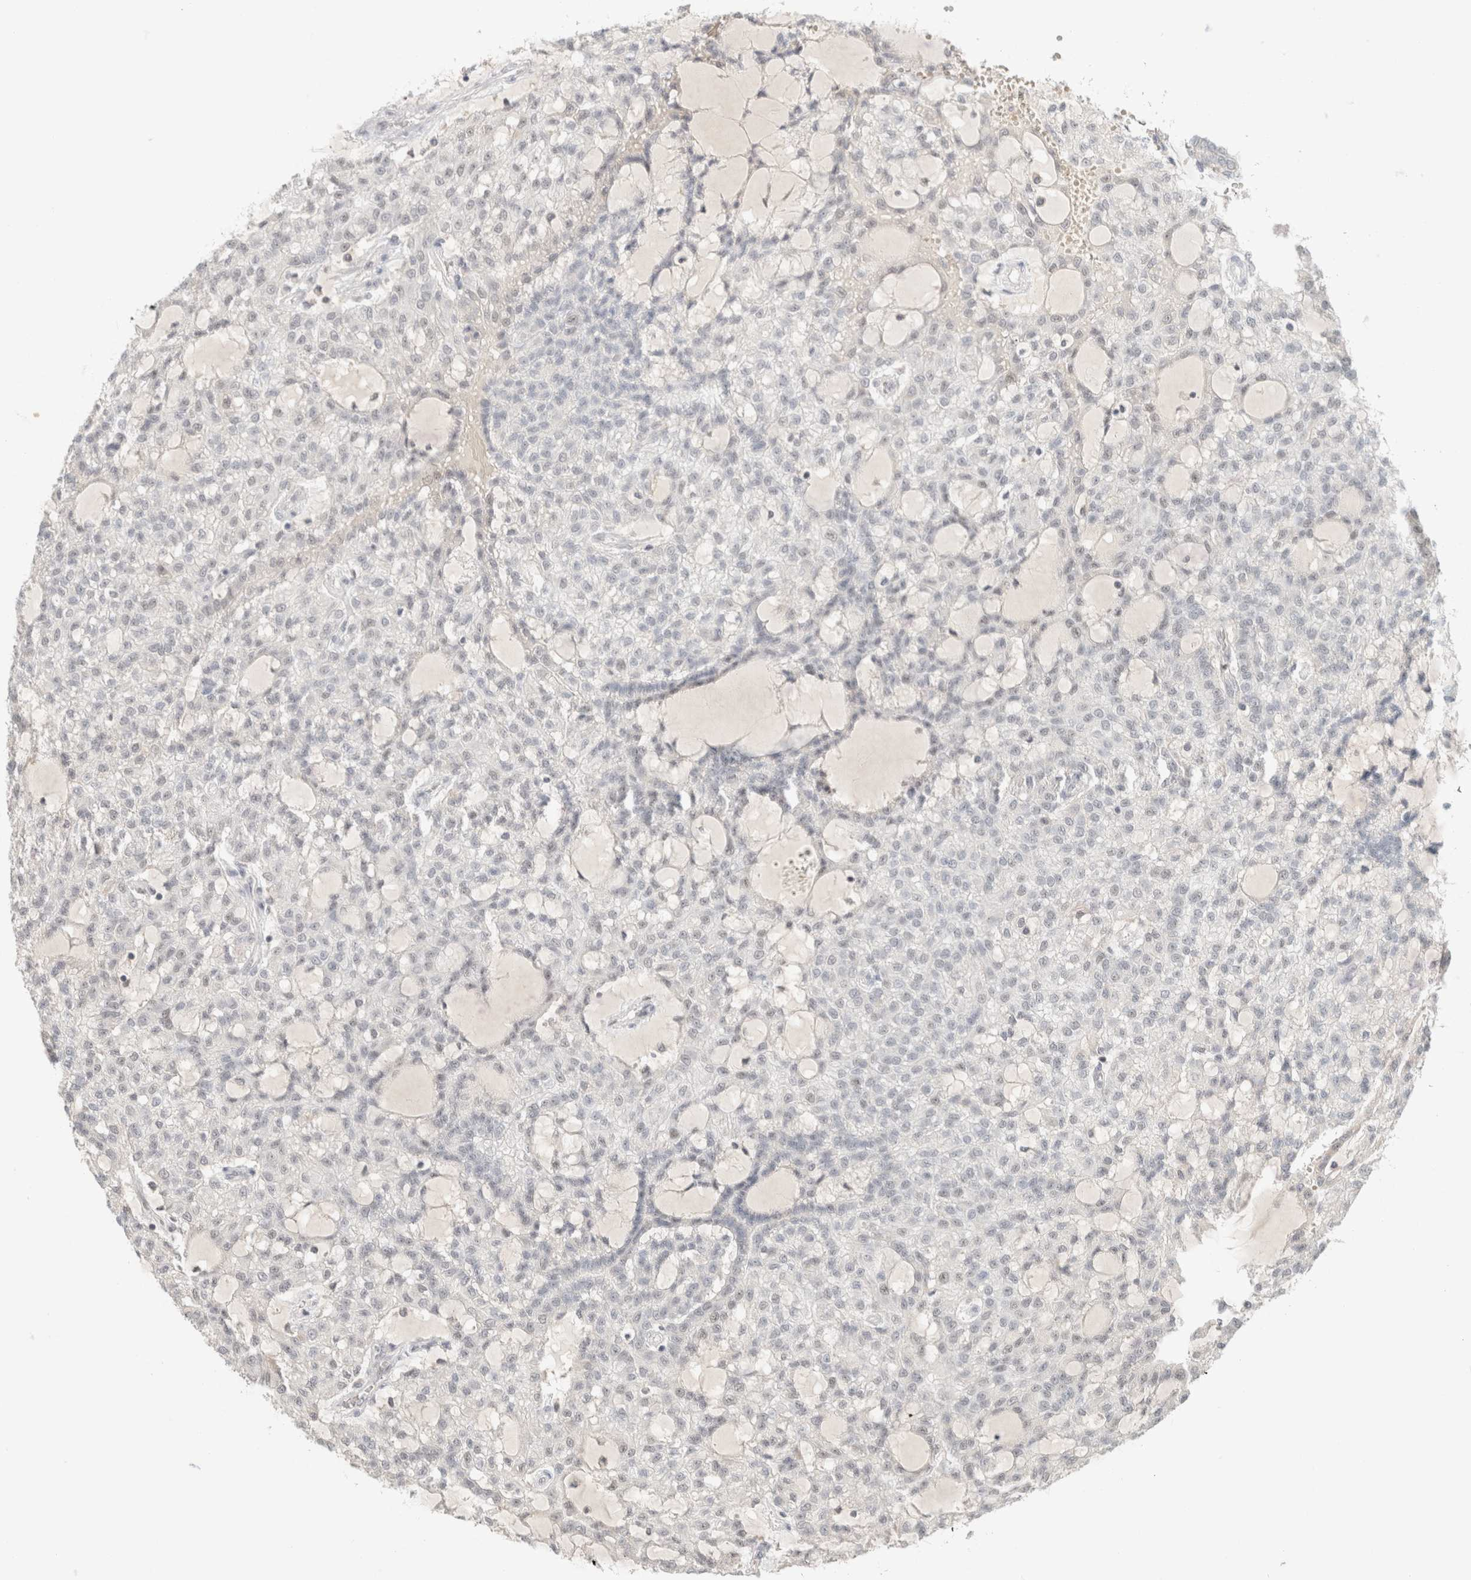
{"staining": {"intensity": "negative", "quantity": "none", "location": "none"}, "tissue": "renal cancer", "cell_type": "Tumor cells", "image_type": "cancer", "snomed": [{"axis": "morphology", "description": "Adenocarcinoma, NOS"}, {"axis": "topography", "description": "Kidney"}], "caption": "The immunohistochemistry (IHC) micrograph has no significant staining in tumor cells of adenocarcinoma (renal) tissue.", "gene": "MRM3", "patient": {"sex": "male", "age": 63}}